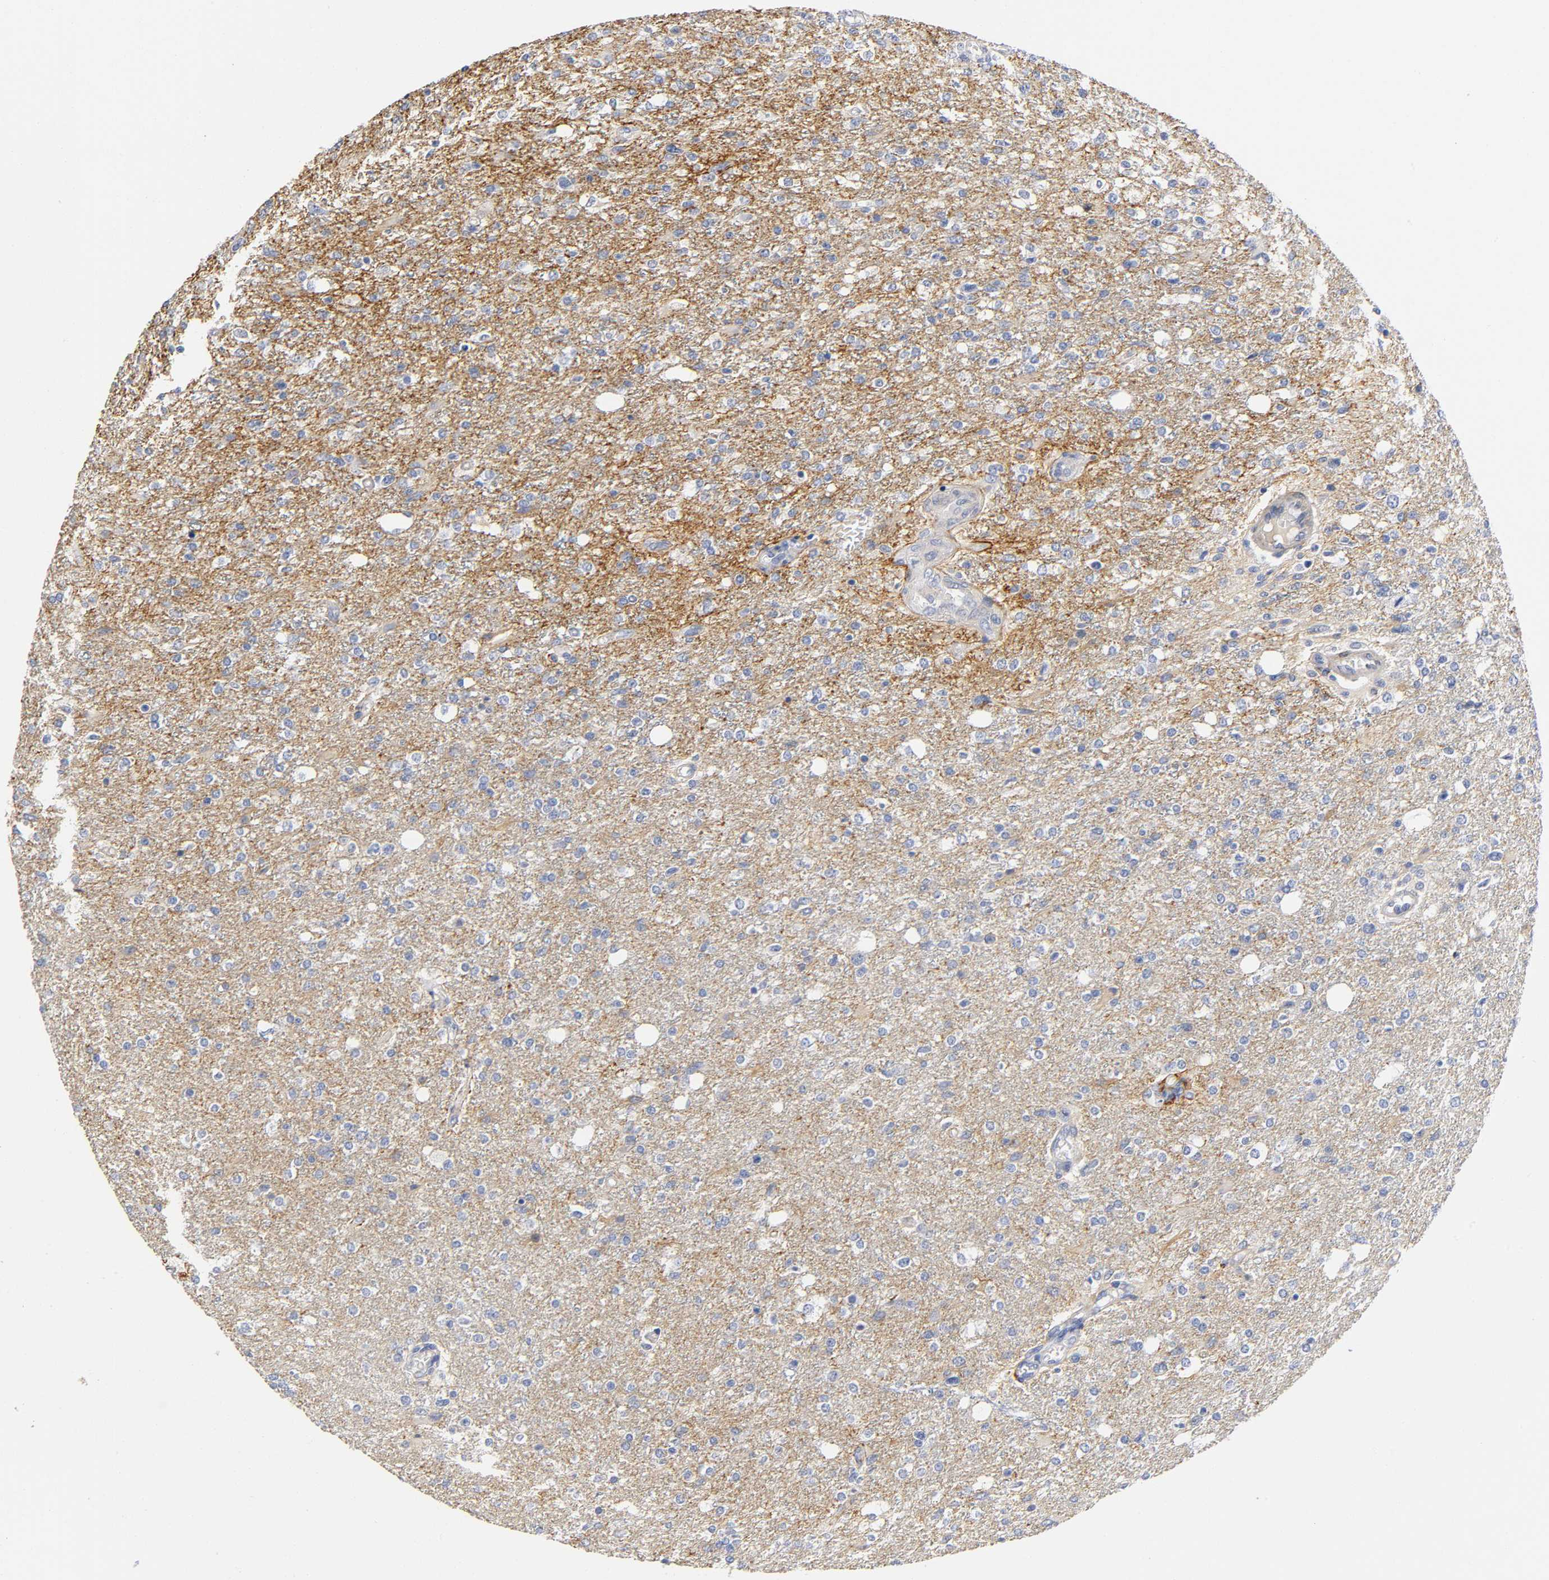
{"staining": {"intensity": "moderate", "quantity": "25%-75%", "location": "cytoplasmic/membranous"}, "tissue": "glioma", "cell_type": "Tumor cells", "image_type": "cancer", "snomed": [{"axis": "morphology", "description": "Glioma, malignant, High grade"}, {"axis": "topography", "description": "Cerebral cortex"}], "caption": "Malignant glioma (high-grade) stained for a protein displays moderate cytoplasmic/membranous positivity in tumor cells. (Stains: DAB (3,3'-diaminobenzidine) in brown, nuclei in blue, Microscopy: brightfield microscopy at high magnification).", "gene": "TNC", "patient": {"sex": "male", "age": 76}}